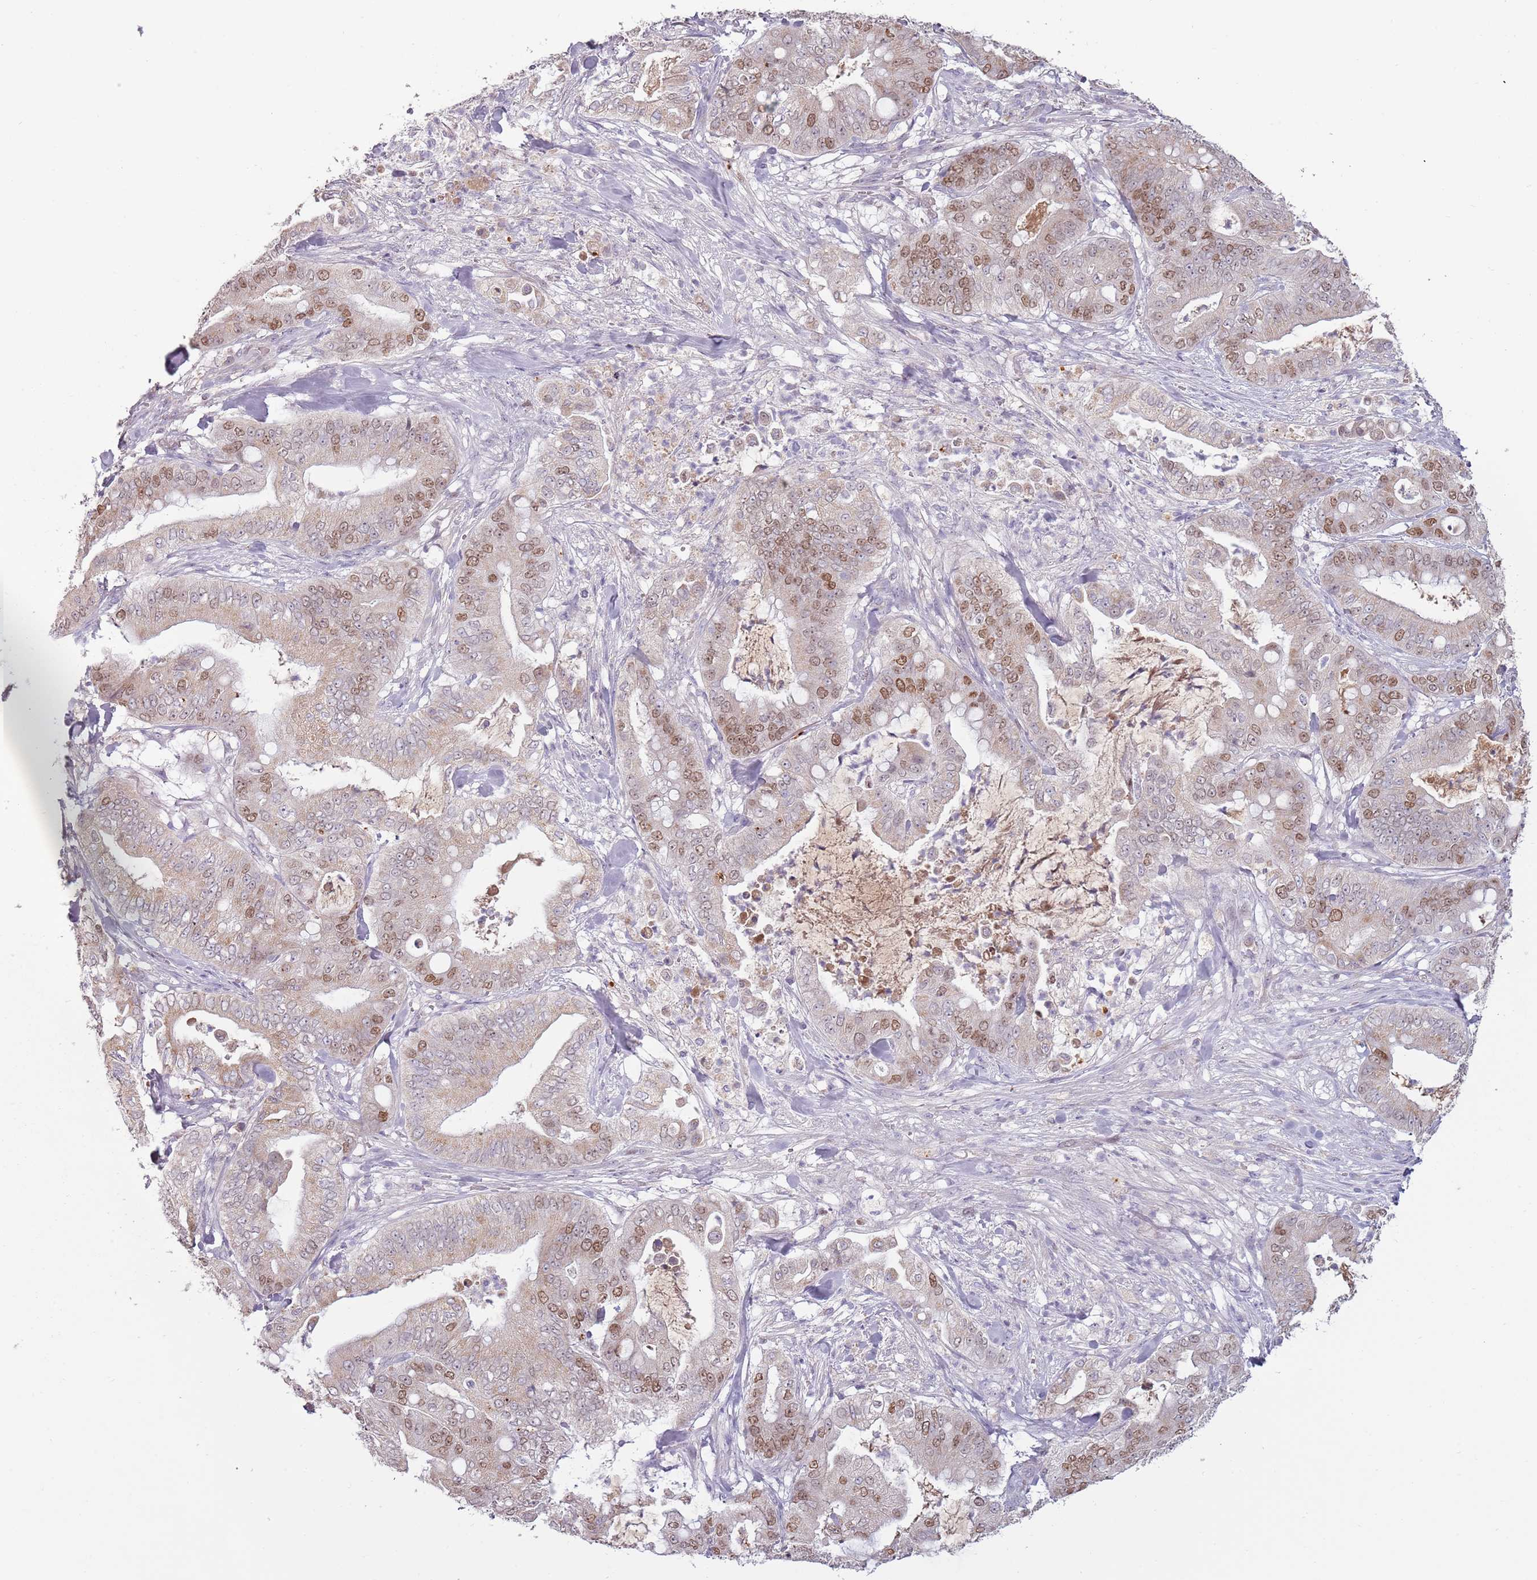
{"staining": {"intensity": "moderate", "quantity": ">75%", "location": "nuclear"}, "tissue": "pancreatic cancer", "cell_type": "Tumor cells", "image_type": "cancer", "snomed": [{"axis": "morphology", "description": "Adenocarcinoma, NOS"}, {"axis": "topography", "description": "Pancreas"}], "caption": "Immunohistochemical staining of human pancreatic adenocarcinoma demonstrates medium levels of moderate nuclear protein expression in about >75% of tumor cells.", "gene": "SYS1", "patient": {"sex": "male", "age": 71}}